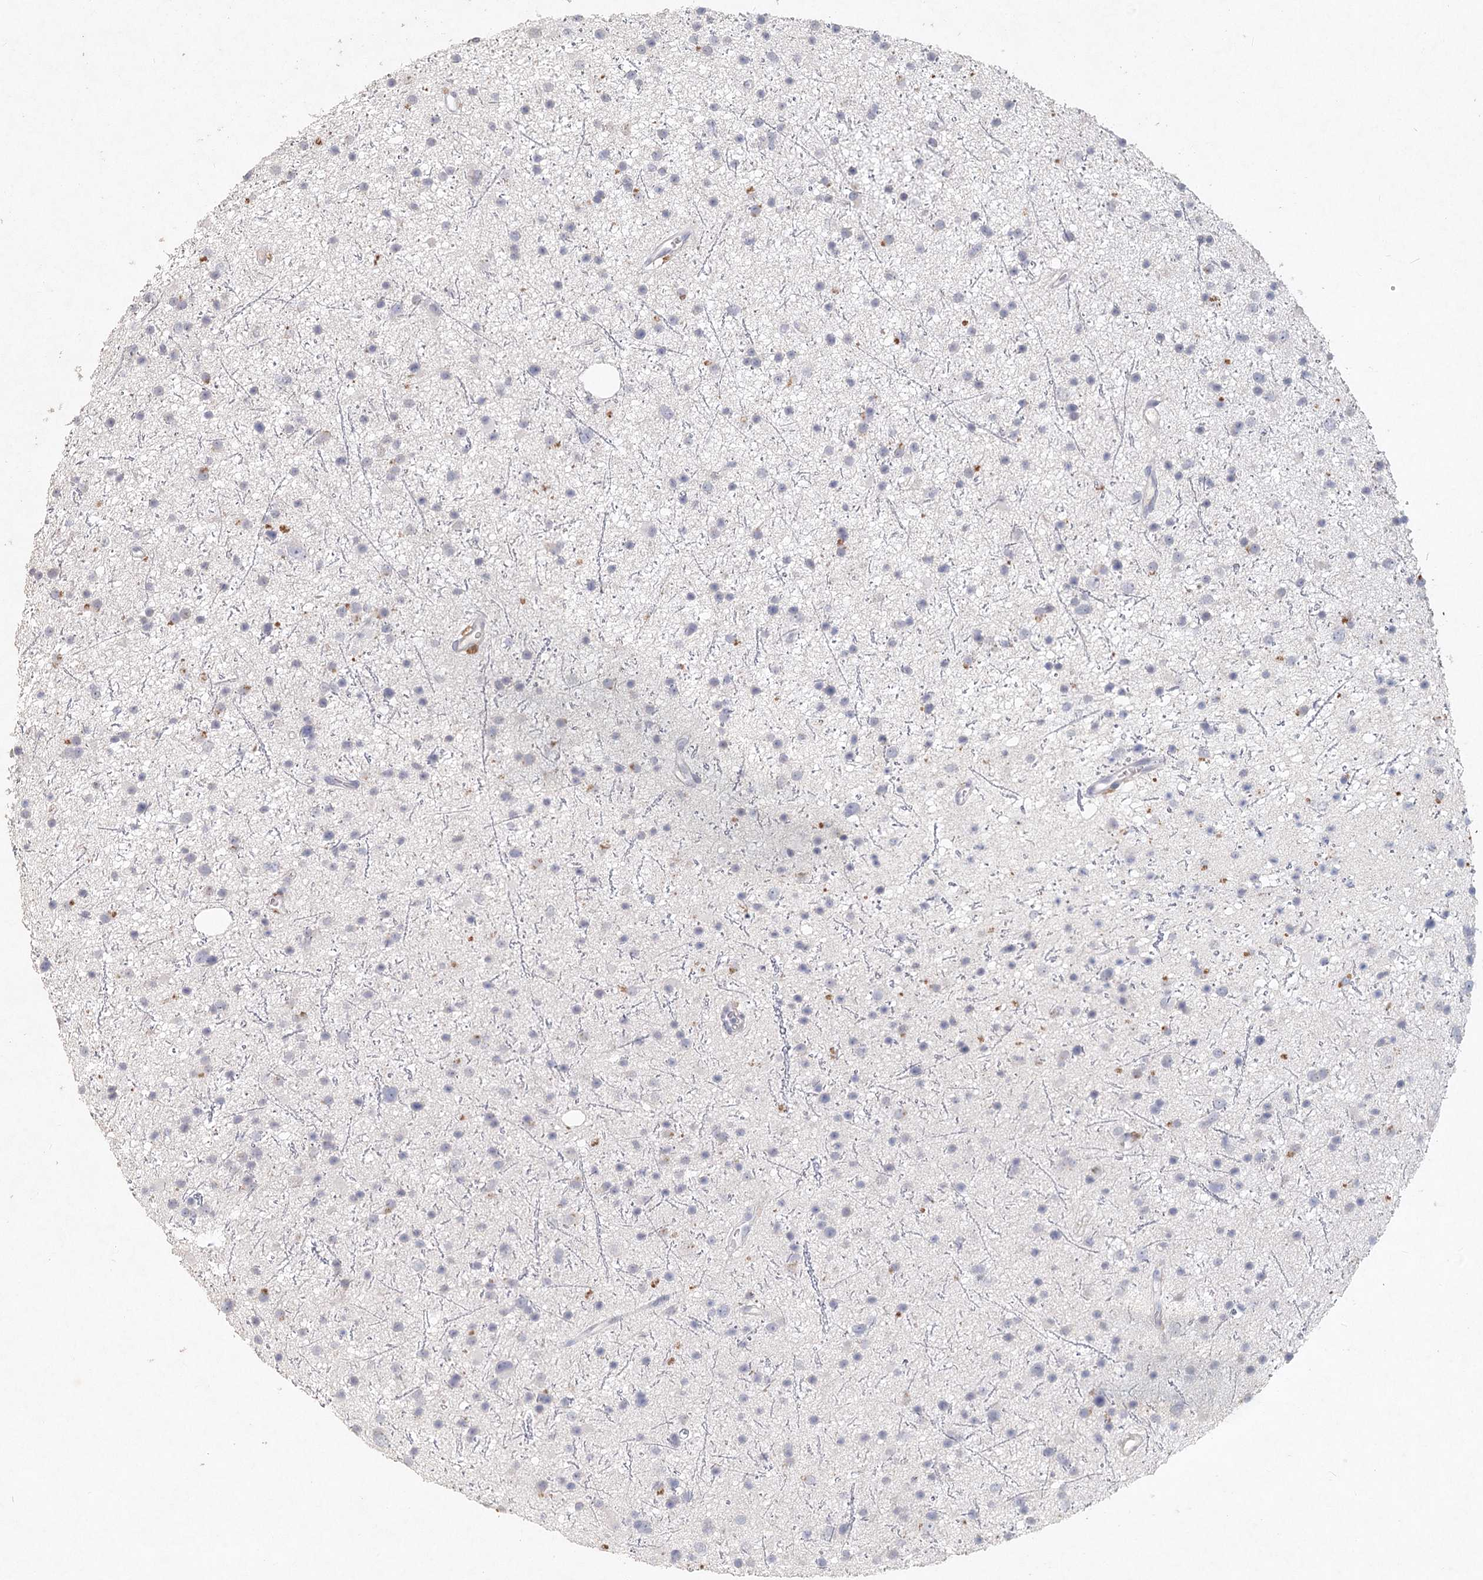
{"staining": {"intensity": "negative", "quantity": "none", "location": "none"}, "tissue": "glioma", "cell_type": "Tumor cells", "image_type": "cancer", "snomed": [{"axis": "morphology", "description": "Glioma, malignant, Low grade"}, {"axis": "topography", "description": "Cerebral cortex"}], "caption": "Human glioma stained for a protein using IHC demonstrates no expression in tumor cells.", "gene": "ARSI", "patient": {"sex": "female", "age": 39}}